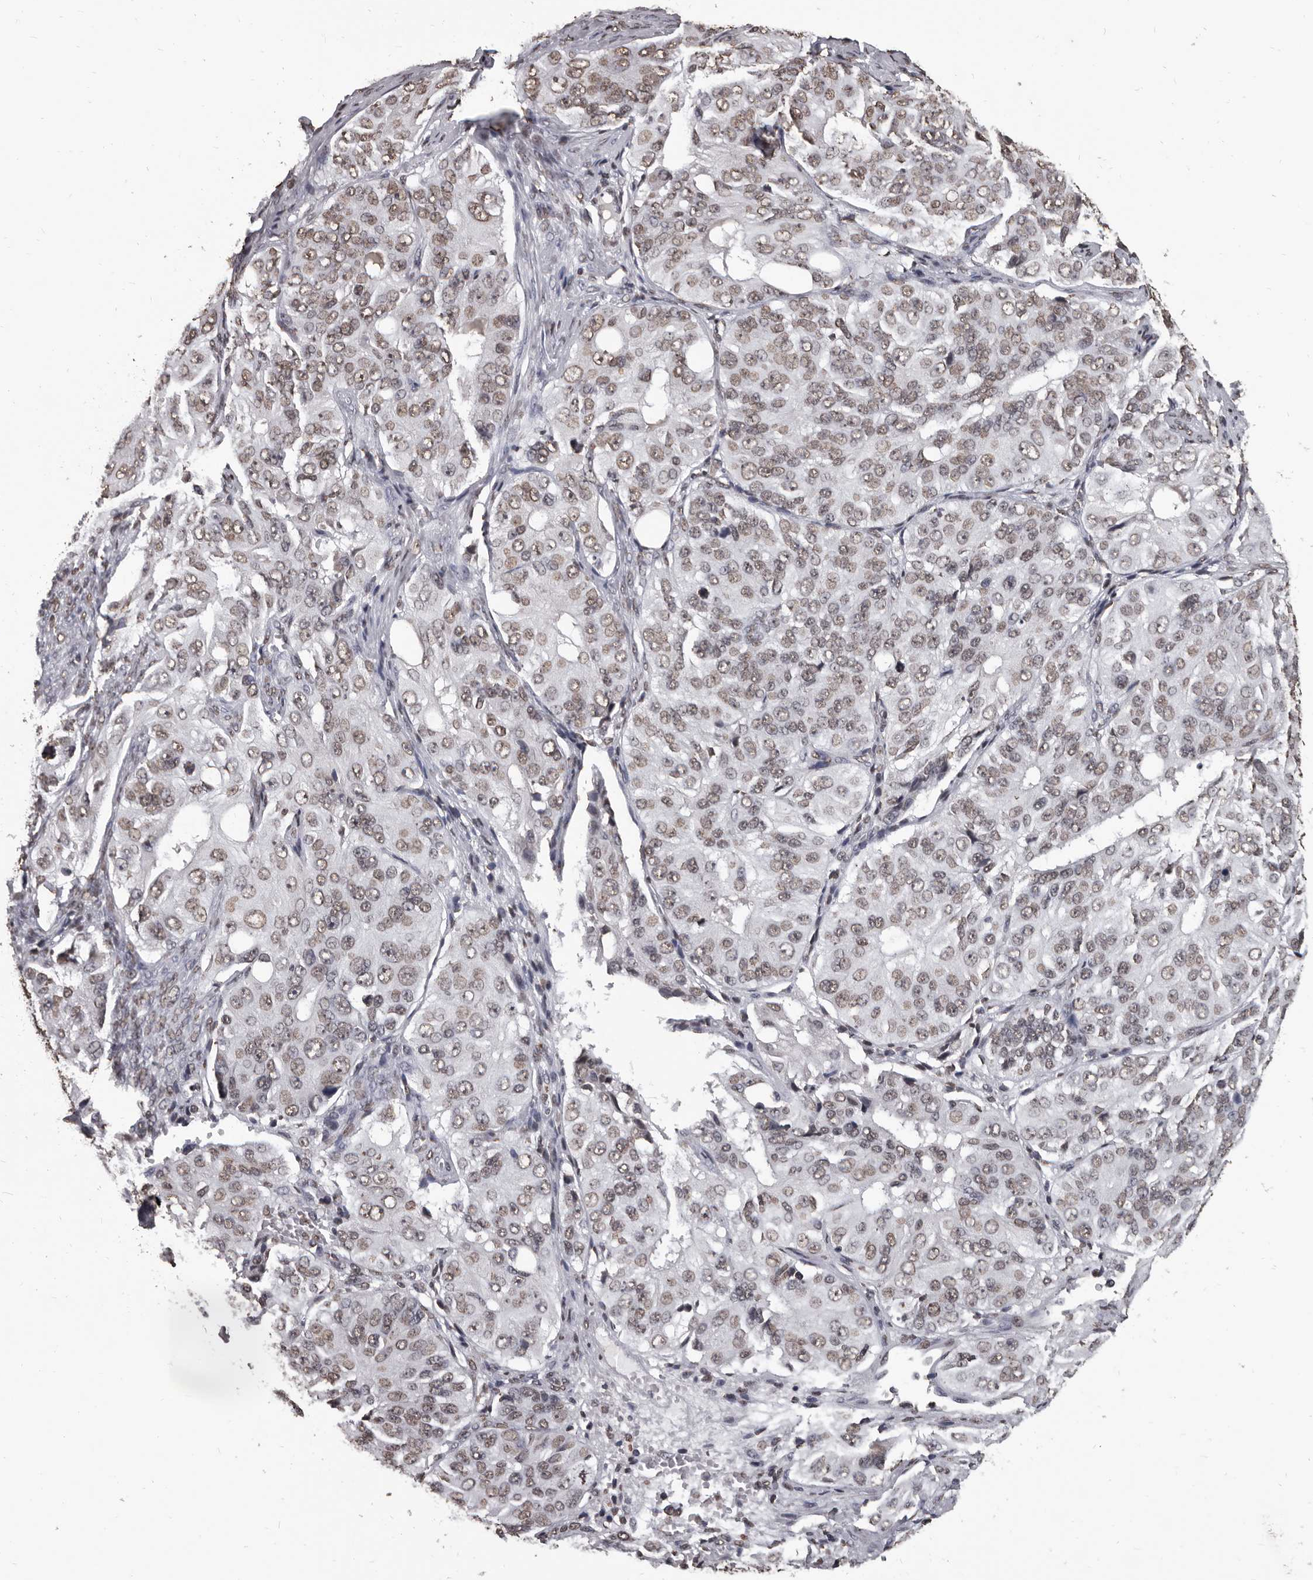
{"staining": {"intensity": "moderate", "quantity": ">75%", "location": "nuclear"}, "tissue": "ovarian cancer", "cell_type": "Tumor cells", "image_type": "cancer", "snomed": [{"axis": "morphology", "description": "Carcinoma, endometroid"}, {"axis": "topography", "description": "Ovary"}], "caption": "An image showing moderate nuclear staining in about >75% of tumor cells in ovarian endometroid carcinoma, as visualized by brown immunohistochemical staining.", "gene": "AHR", "patient": {"sex": "female", "age": 51}}